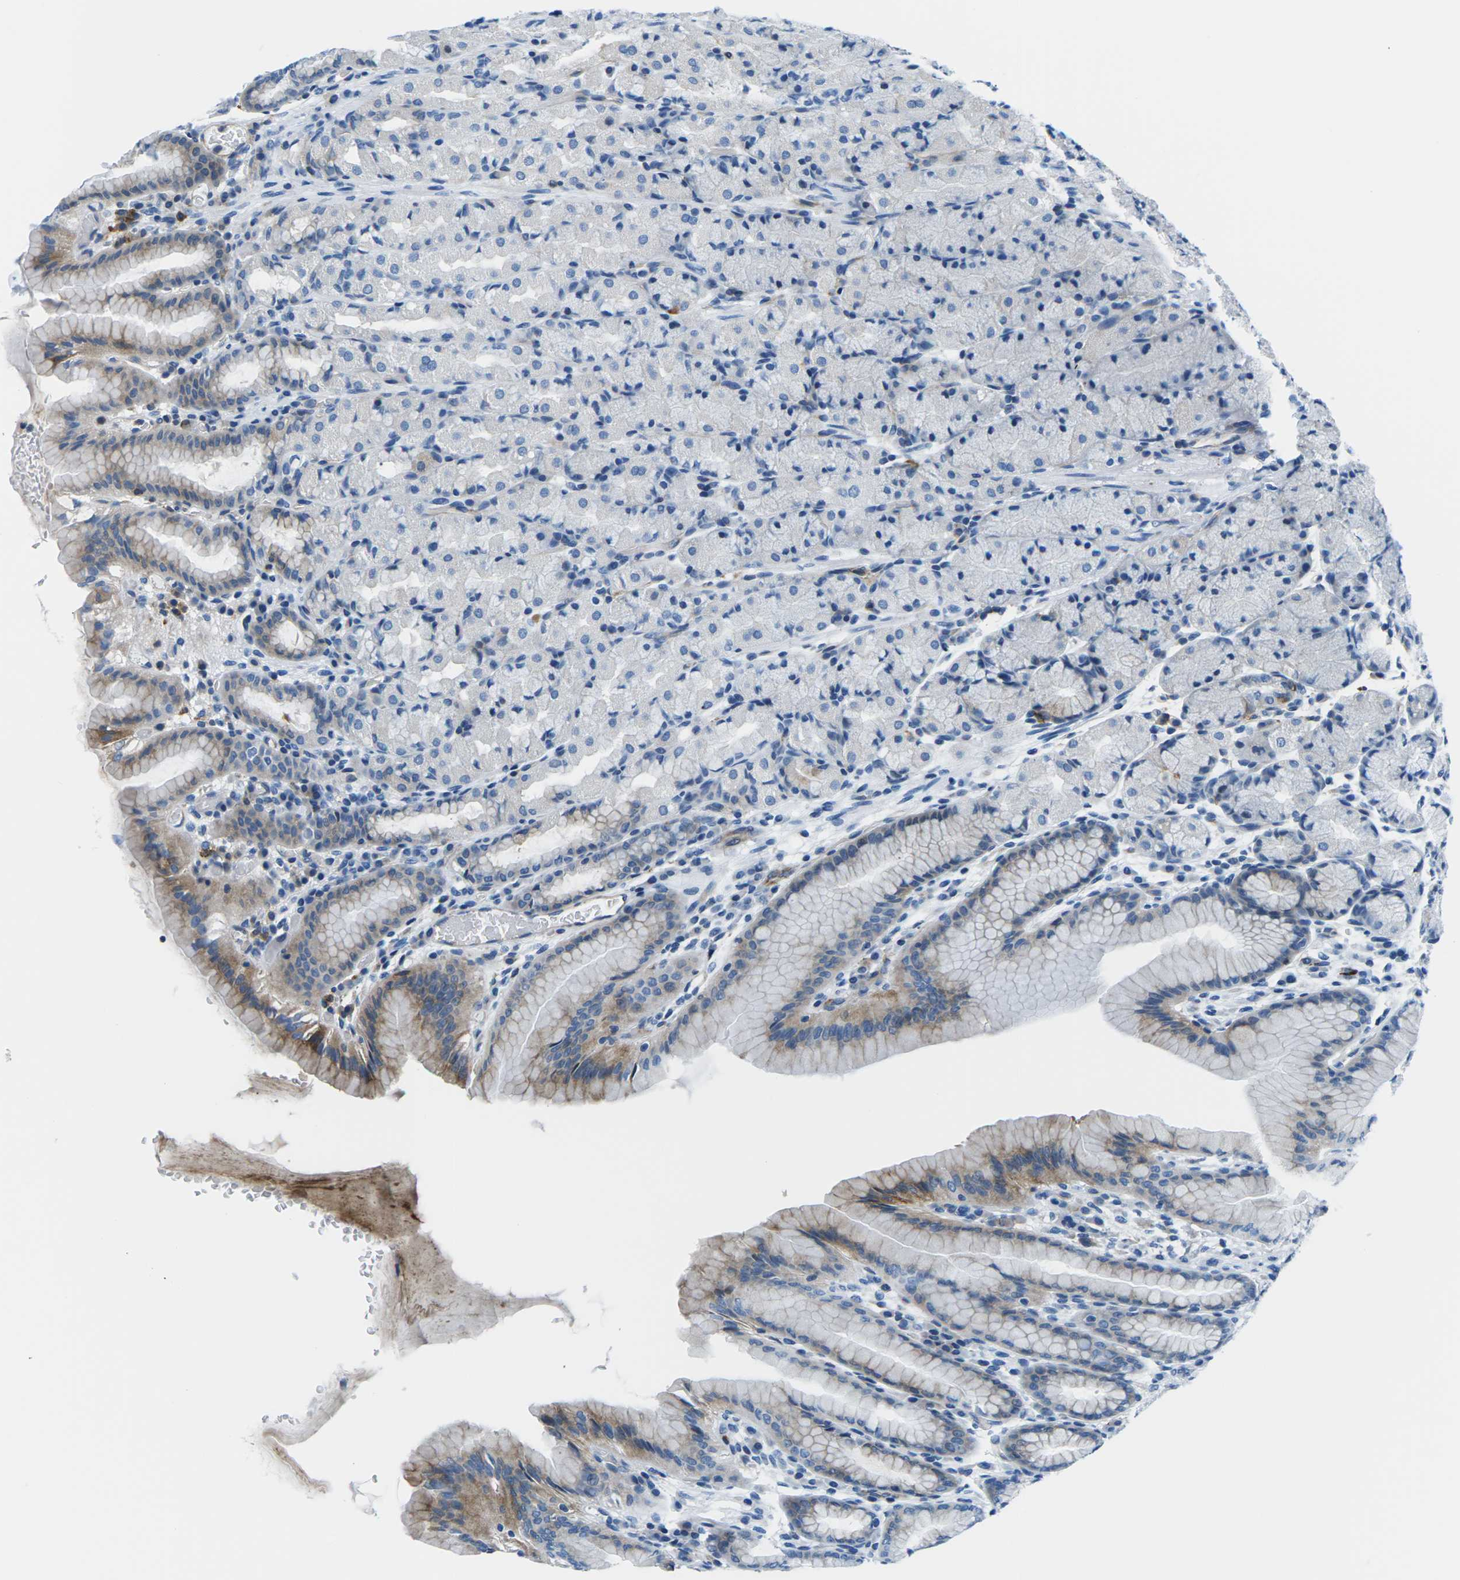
{"staining": {"intensity": "moderate", "quantity": "<25%", "location": "cytoplasmic/membranous"}, "tissue": "stomach", "cell_type": "Glandular cells", "image_type": "normal", "snomed": [{"axis": "morphology", "description": "Normal tissue, NOS"}, {"axis": "topography", "description": "Stomach, upper"}], "caption": "Unremarkable stomach displays moderate cytoplasmic/membranous expression in approximately <25% of glandular cells (DAB IHC, brown staining for protein, blue staining for nuclei)..", "gene": "SOCS4", "patient": {"sex": "male", "age": 68}}